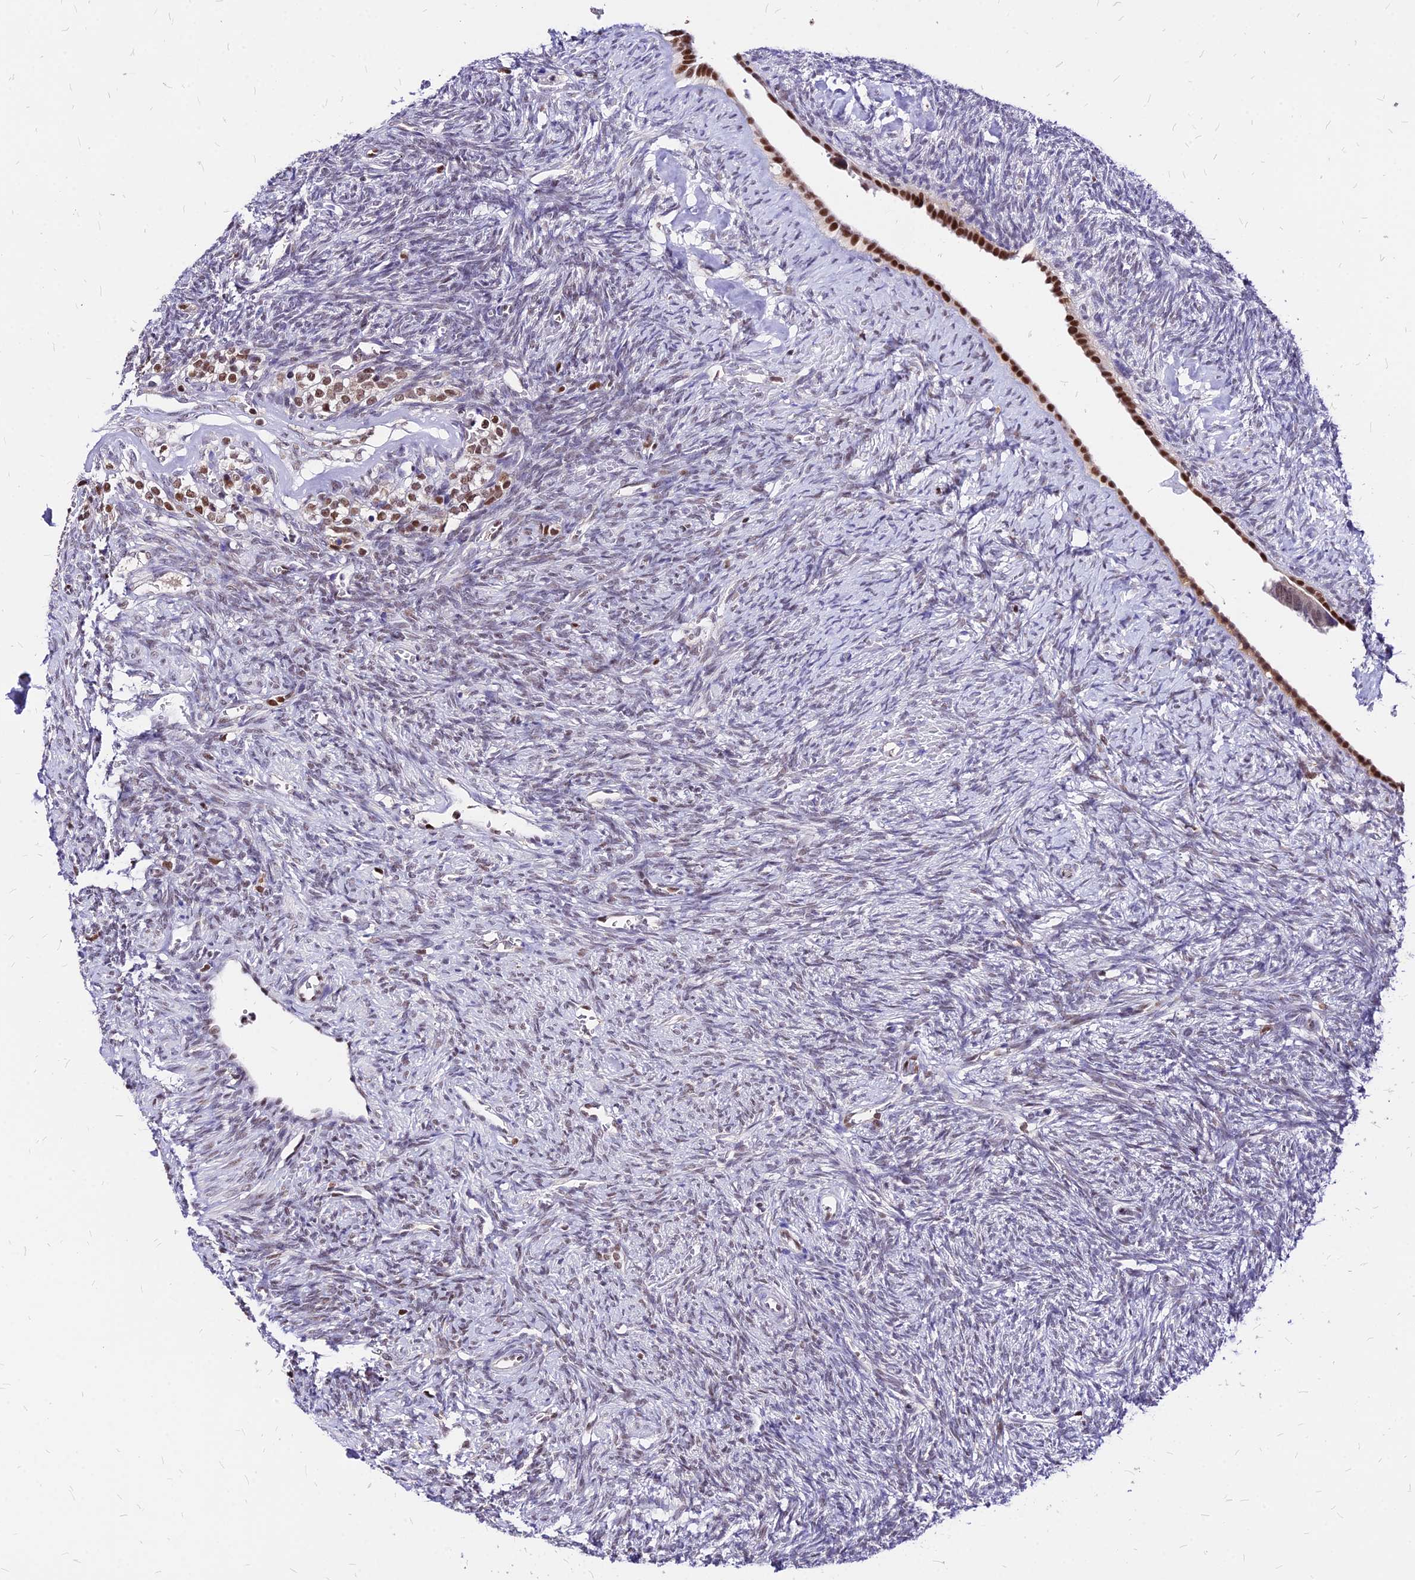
{"staining": {"intensity": "negative", "quantity": "none", "location": "none"}, "tissue": "ovary", "cell_type": "Ovarian stroma cells", "image_type": "normal", "snomed": [{"axis": "morphology", "description": "Normal tissue, NOS"}, {"axis": "topography", "description": "Ovary"}], "caption": "The immunohistochemistry (IHC) histopathology image has no significant positivity in ovarian stroma cells of ovary. (DAB (3,3'-diaminobenzidine) immunohistochemistry (IHC), high magnification).", "gene": "PAXX", "patient": {"sex": "female", "age": 41}}